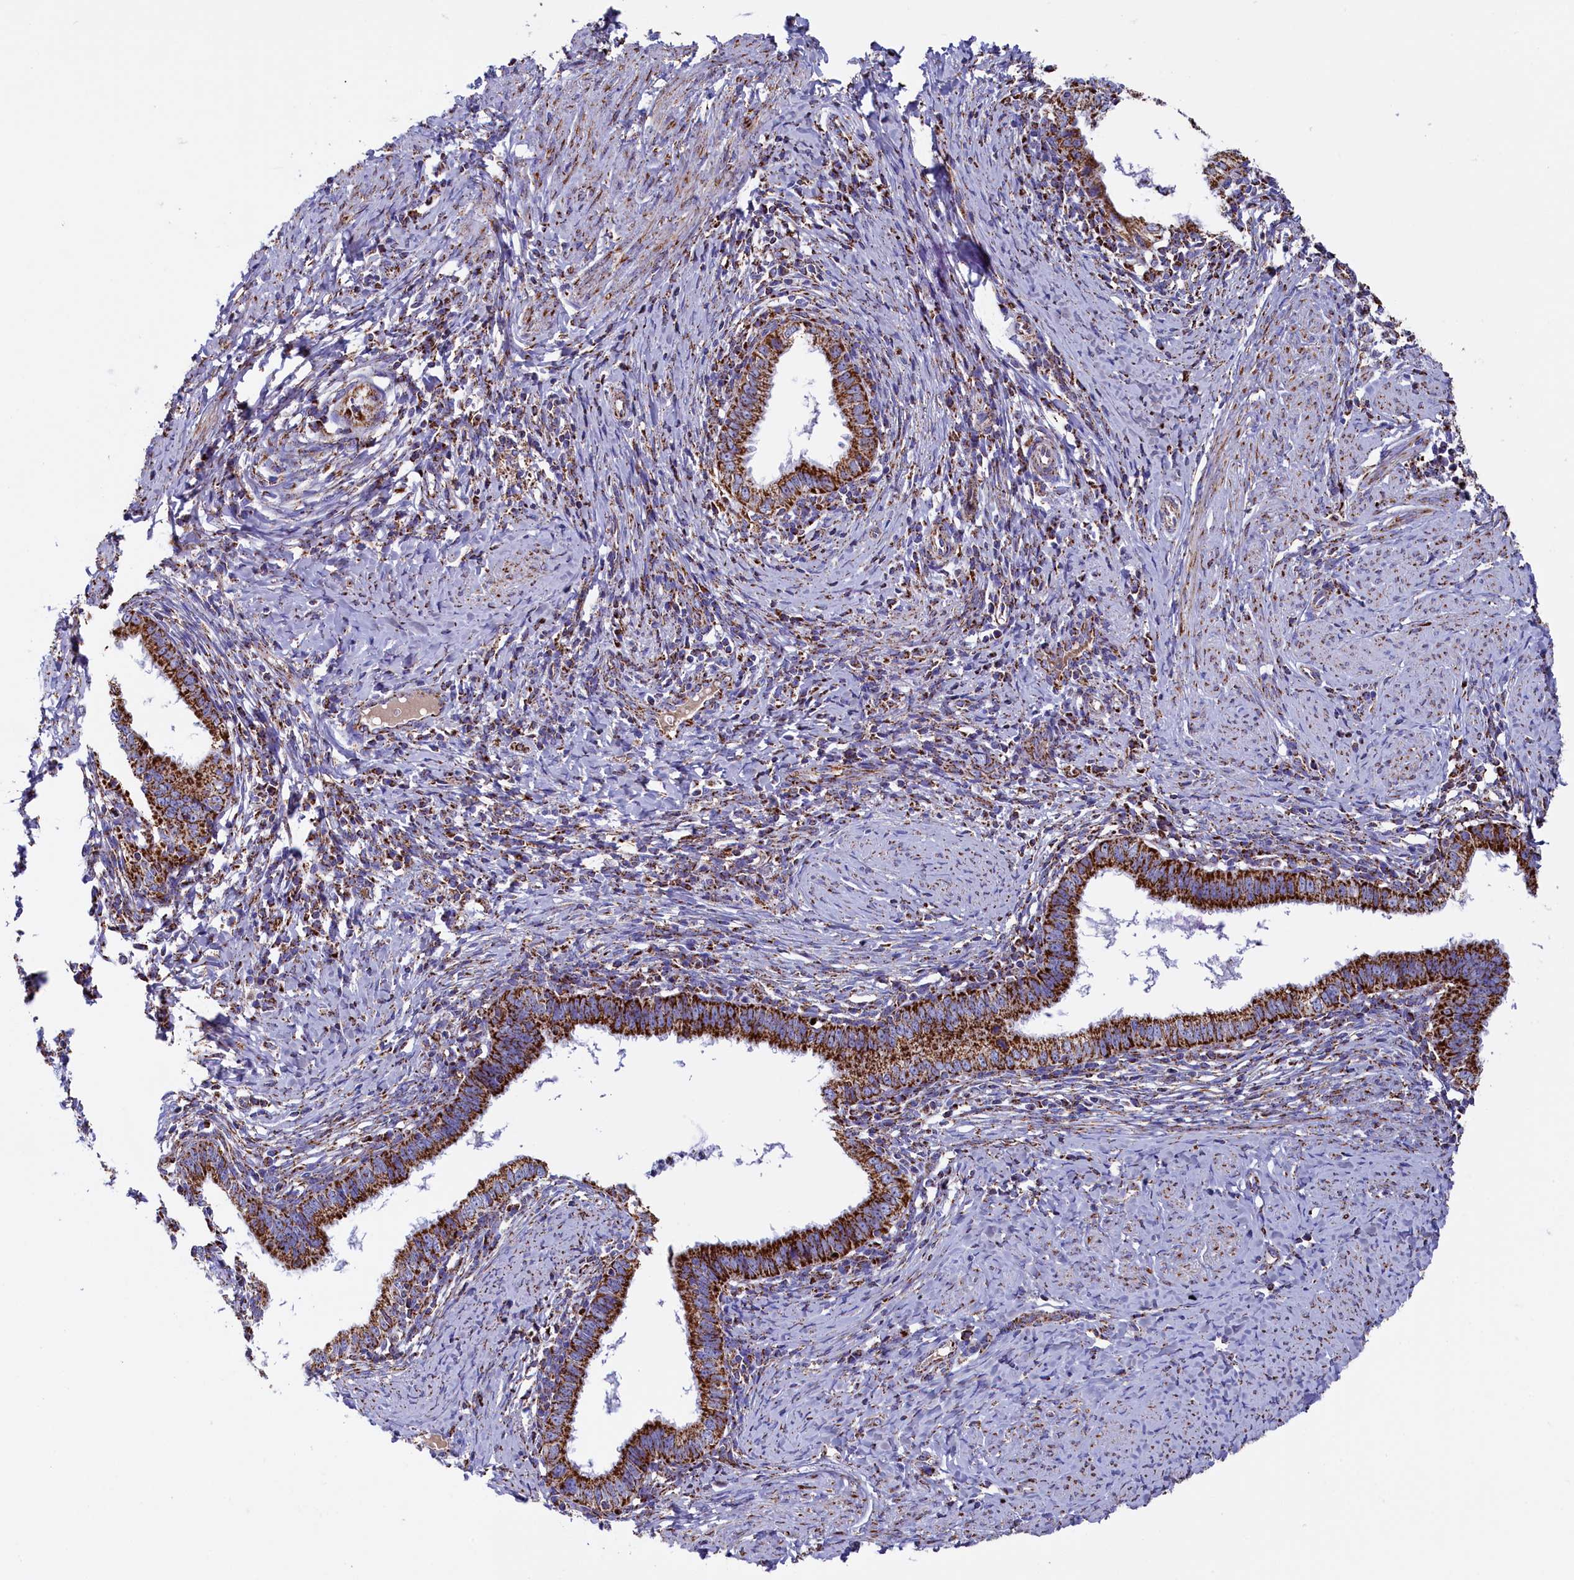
{"staining": {"intensity": "strong", "quantity": ">75%", "location": "cytoplasmic/membranous"}, "tissue": "cervical cancer", "cell_type": "Tumor cells", "image_type": "cancer", "snomed": [{"axis": "morphology", "description": "Adenocarcinoma, NOS"}, {"axis": "topography", "description": "Cervix"}], "caption": "This photomicrograph exhibits IHC staining of human cervical cancer, with high strong cytoplasmic/membranous expression in approximately >75% of tumor cells.", "gene": "SLC39A3", "patient": {"sex": "female", "age": 36}}